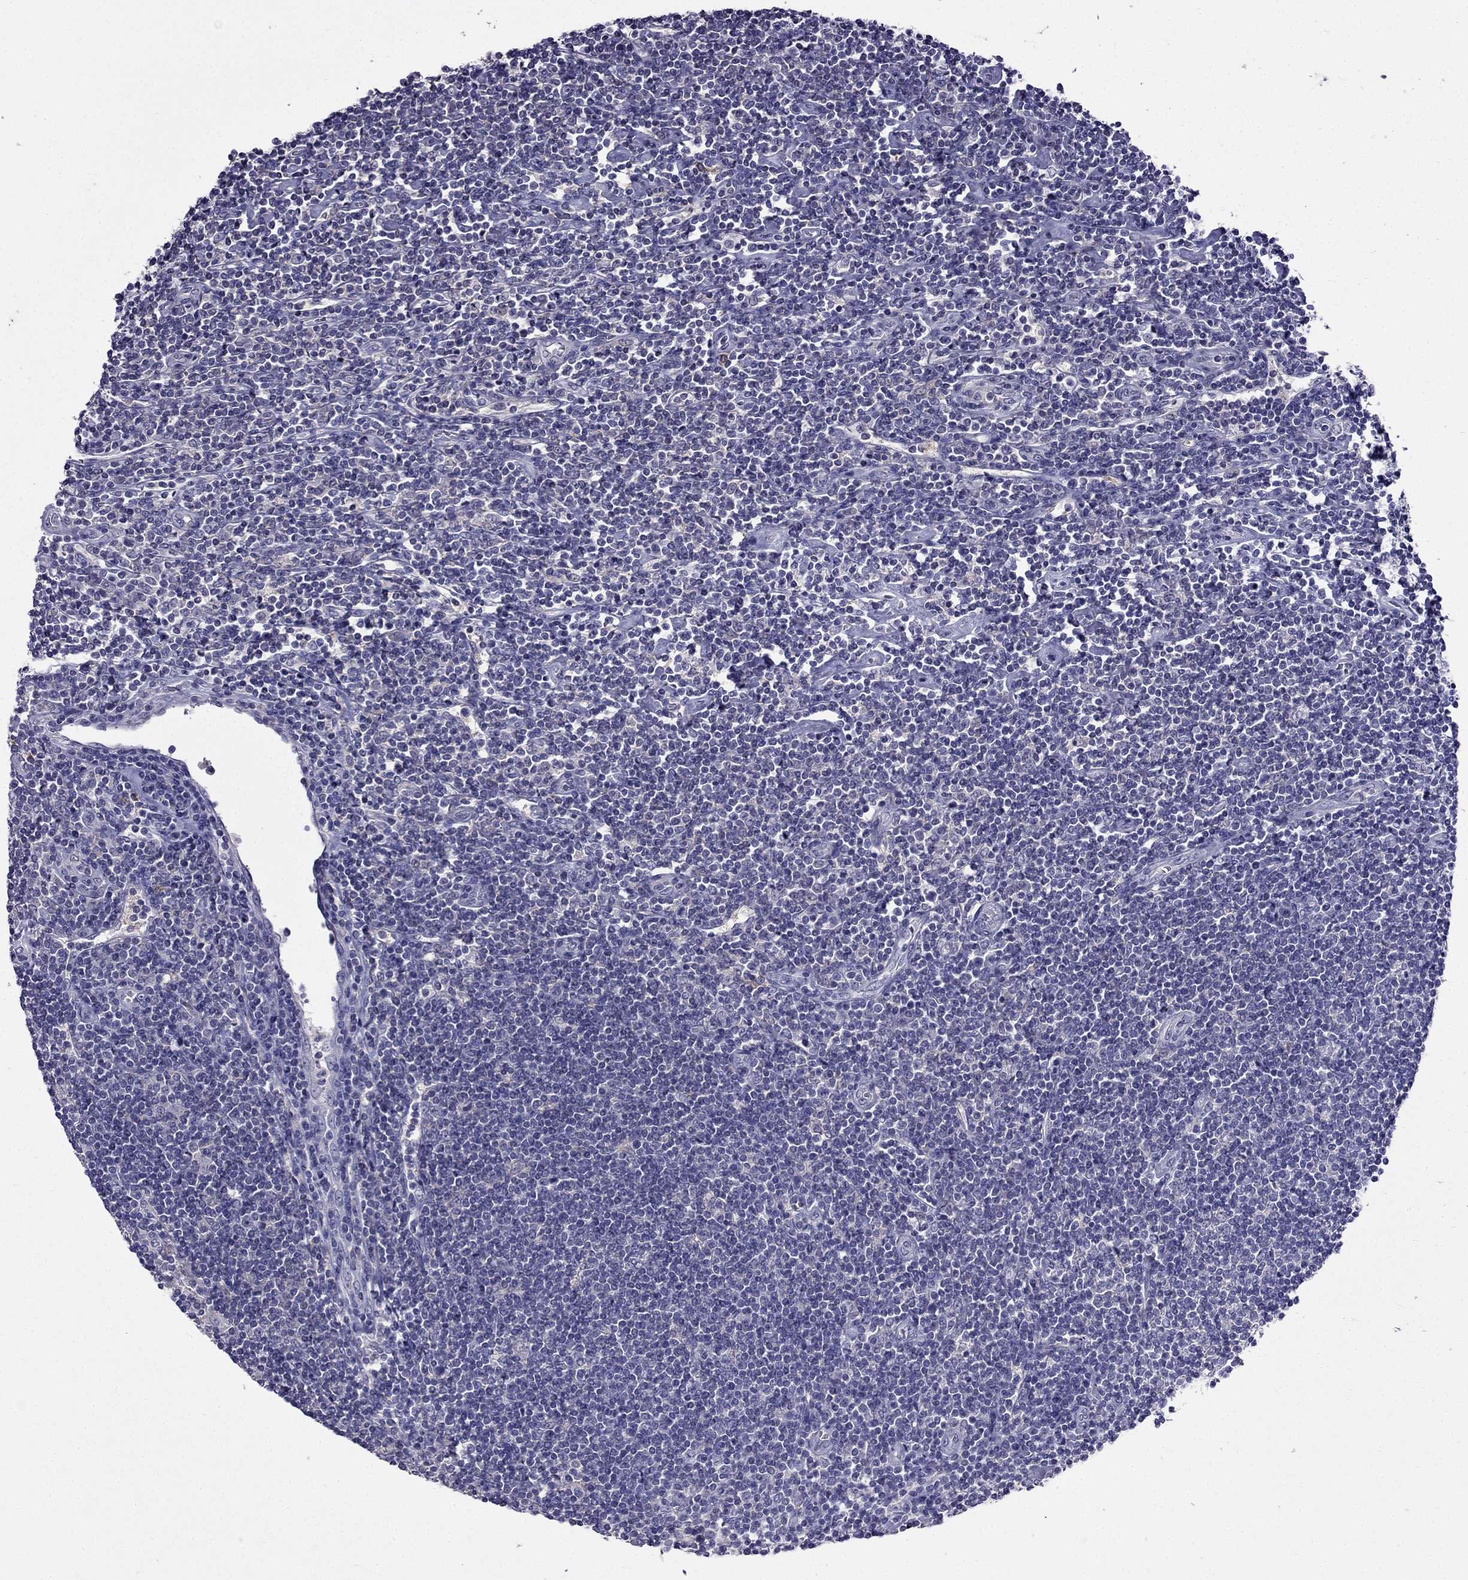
{"staining": {"intensity": "negative", "quantity": "none", "location": "none"}, "tissue": "lymphoma", "cell_type": "Tumor cells", "image_type": "cancer", "snomed": [{"axis": "morphology", "description": "Hodgkin's disease, NOS"}, {"axis": "topography", "description": "Lymph node"}], "caption": "The image reveals no significant staining in tumor cells of lymphoma.", "gene": "AQP9", "patient": {"sex": "male", "age": 40}}